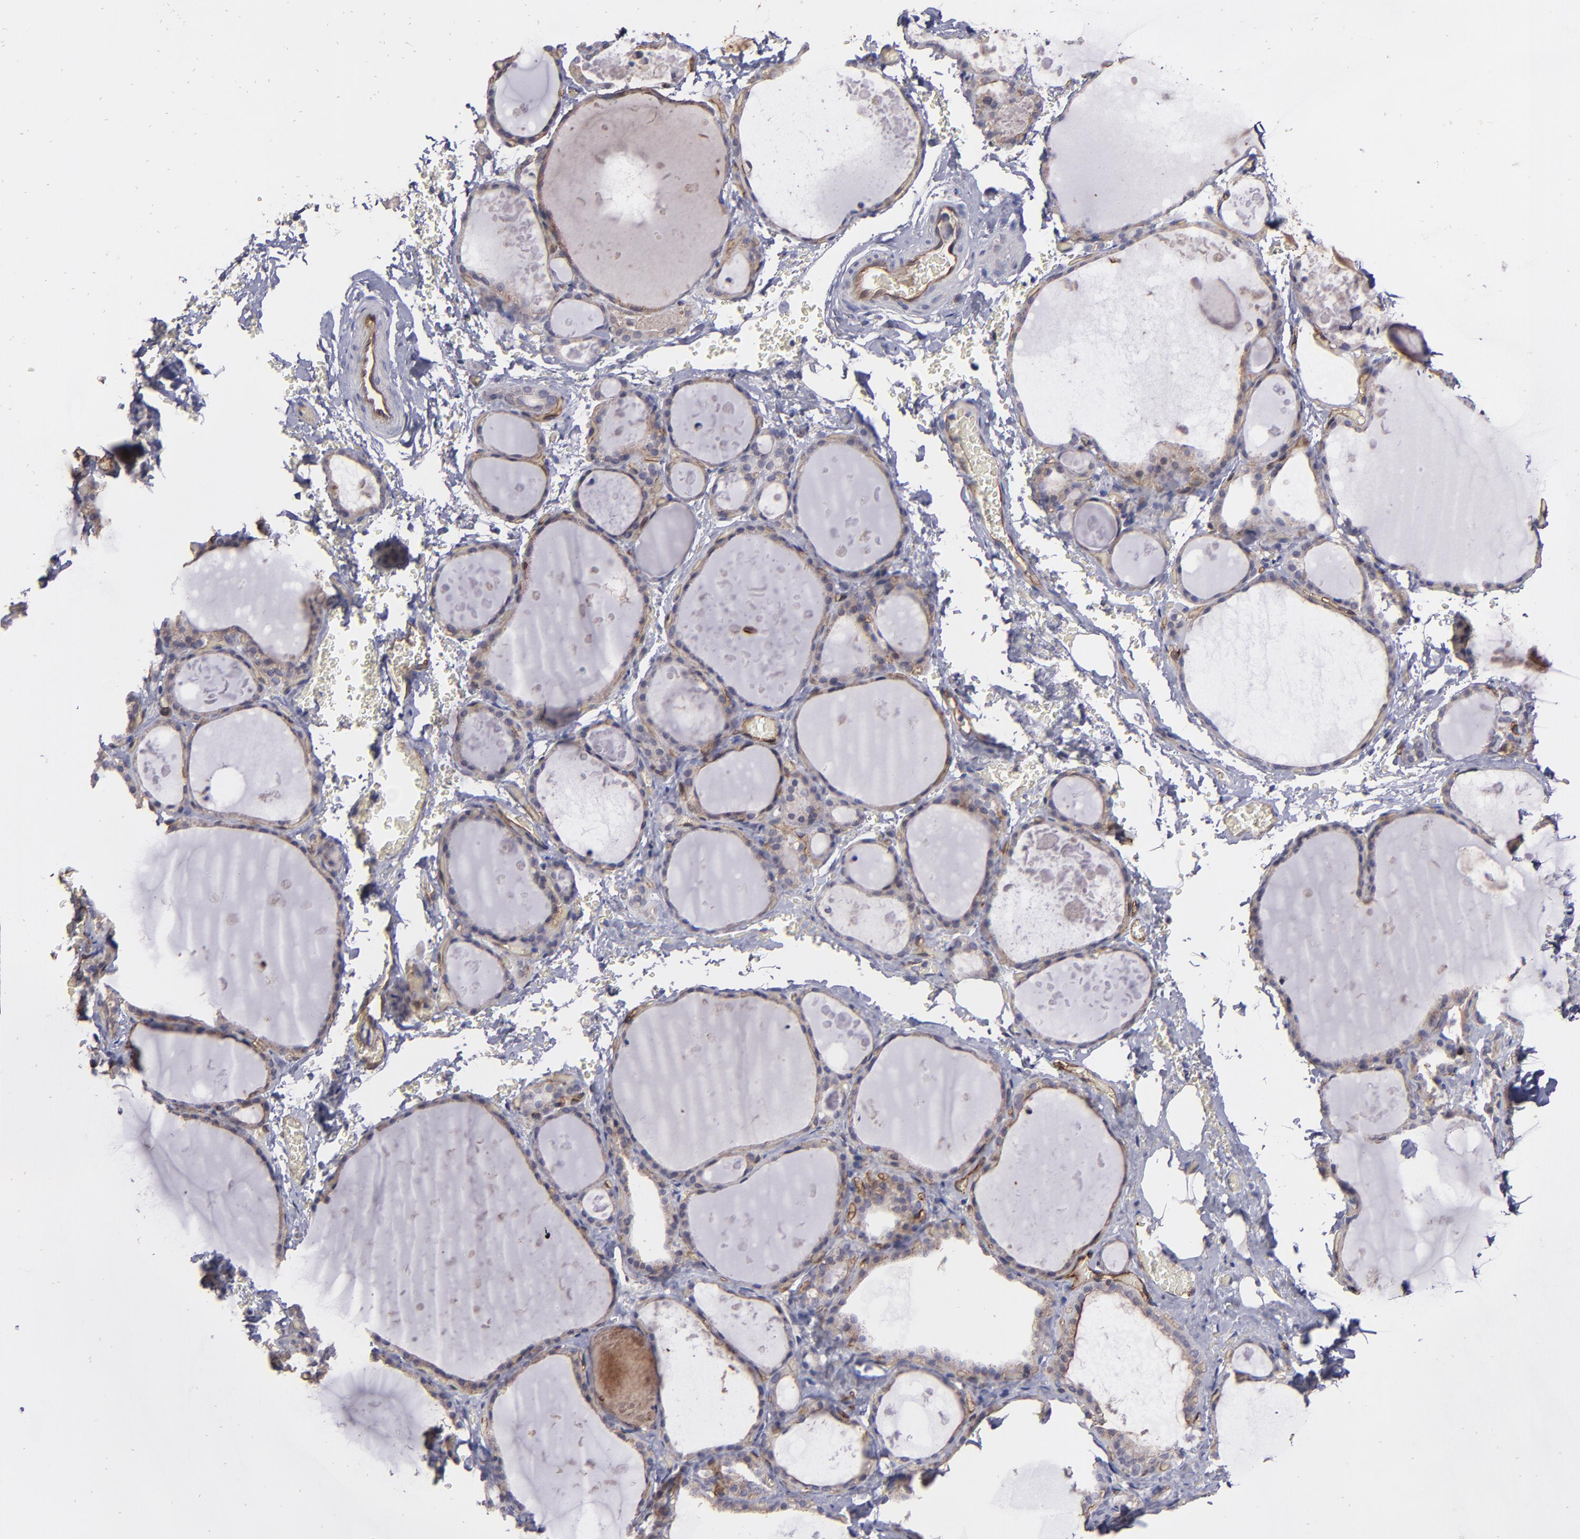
{"staining": {"intensity": "weak", "quantity": "25%-75%", "location": "cytoplasmic/membranous"}, "tissue": "thyroid gland", "cell_type": "Glandular cells", "image_type": "normal", "snomed": [{"axis": "morphology", "description": "Normal tissue, NOS"}, {"axis": "topography", "description": "Thyroid gland"}], "caption": "A low amount of weak cytoplasmic/membranous expression is identified in about 25%-75% of glandular cells in benign thyroid gland. (Brightfield microscopy of DAB IHC at high magnification).", "gene": "ICAM1", "patient": {"sex": "male", "age": 61}}